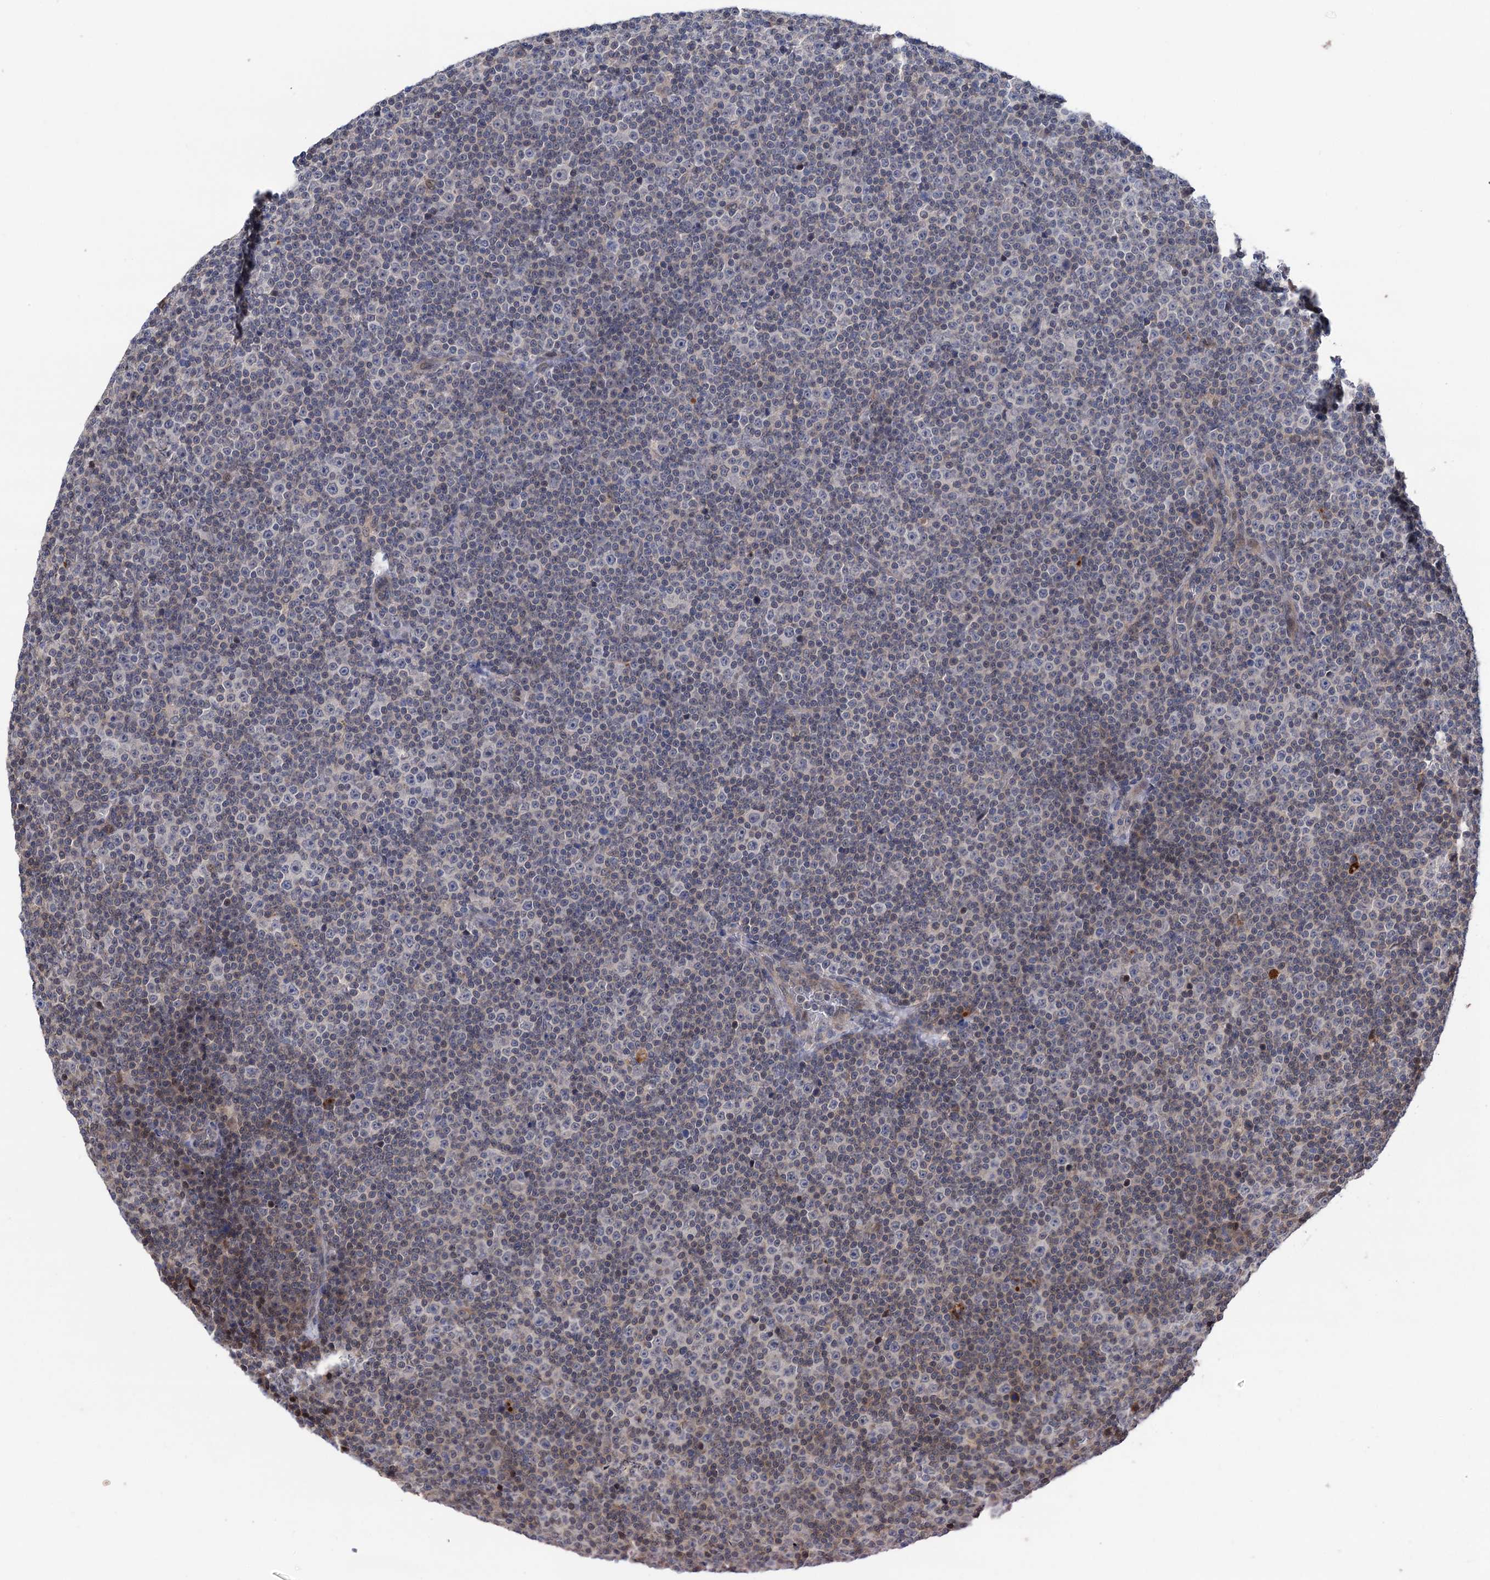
{"staining": {"intensity": "negative", "quantity": "none", "location": "none"}, "tissue": "lymphoma", "cell_type": "Tumor cells", "image_type": "cancer", "snomed": [{"axis": "morphology", "description": "Malignant lymphoma, non-Hodgkin's type, Low grade"}, {"axis": "topography", "description": "Lymph node"}], "caption": "Immunohistochemical staining of human low-grade malignant lymphoma, non-Hodgkin's type exhibits no significant positivity in tumor cells.", "gene": "UBR1", "patient": {"sex": "female", "age": 67}}